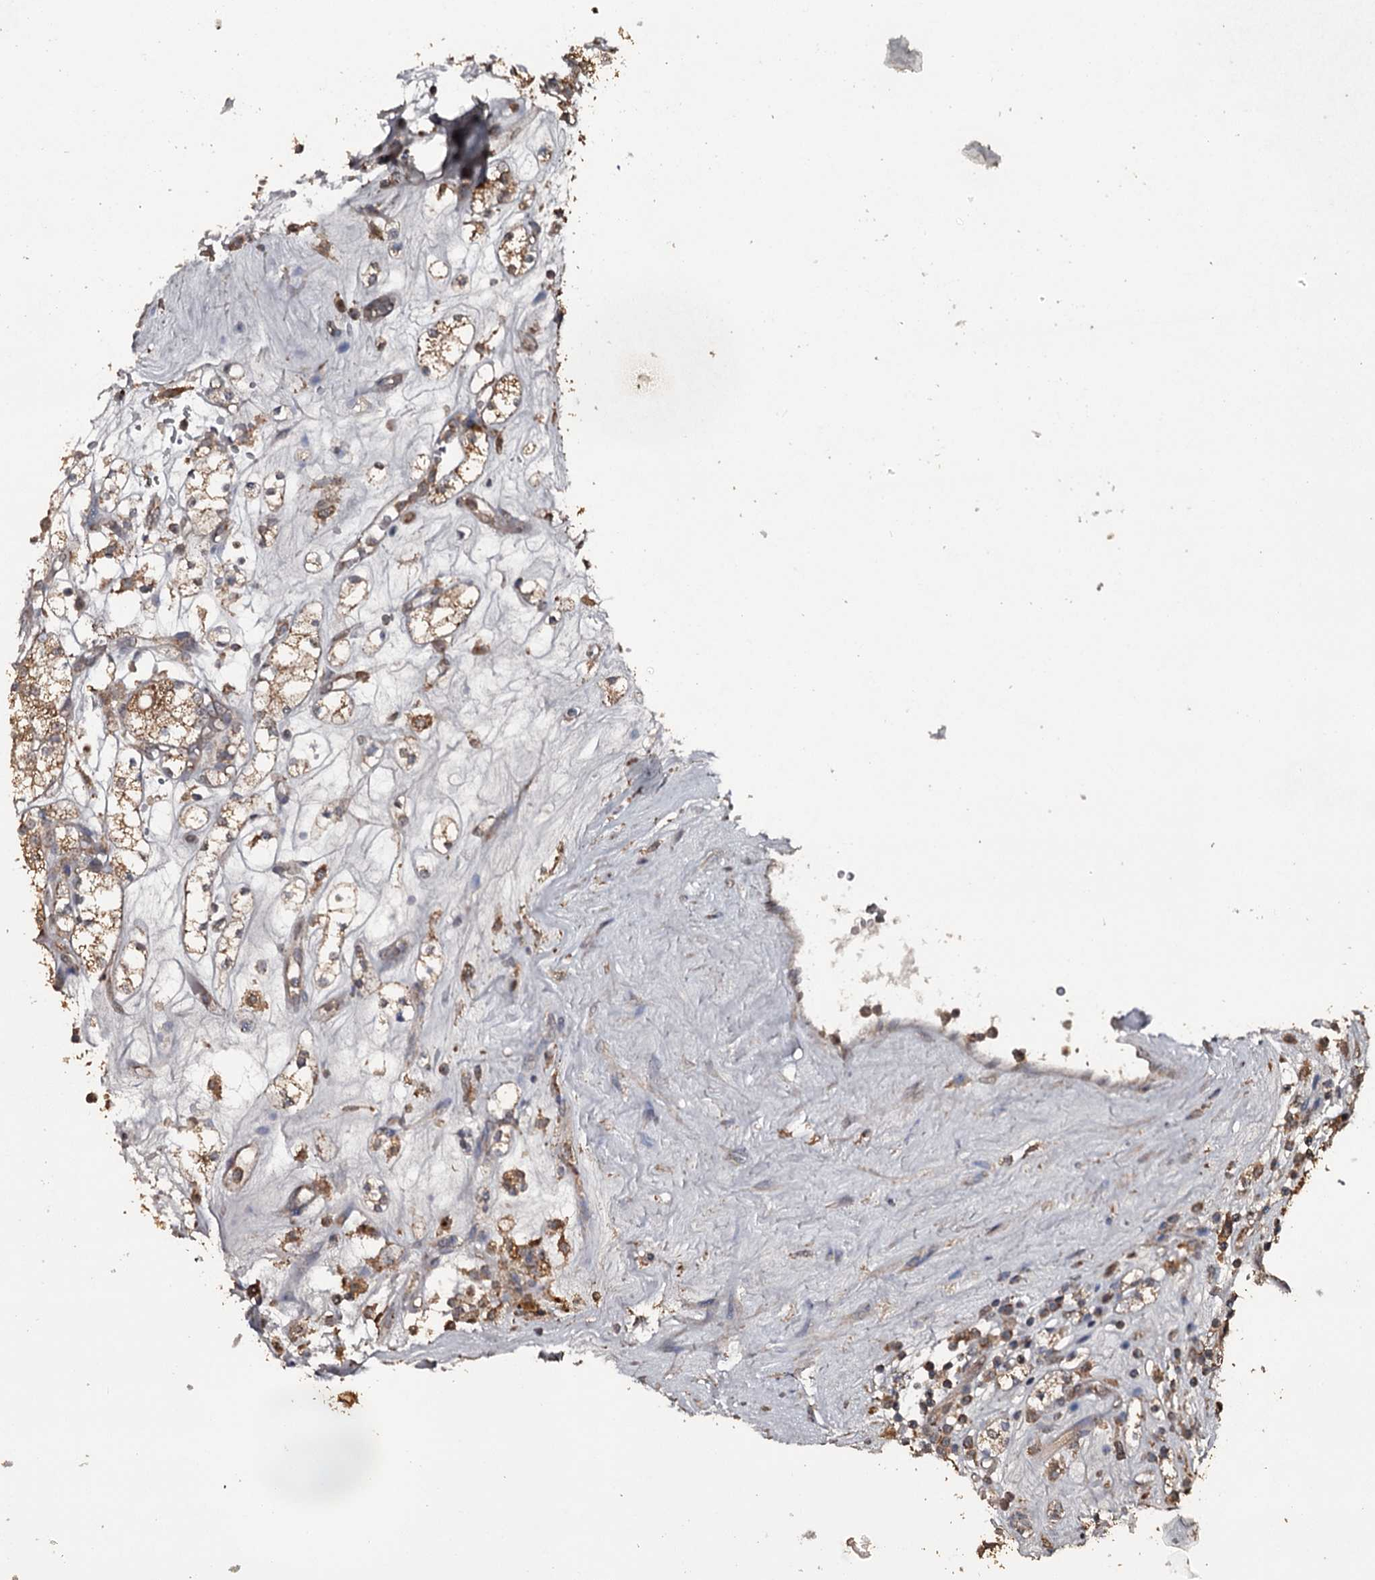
{"staining": {"intensity": "moderate", "quantity": ">75%", "location": "cytoplasmic/membranous"}, "tissue": "renal cancer", "cell_type": "Tumor cells", "image_type": "cancer", "snomed": [{"axis": "morphology", "description": "Adenocarcinoma, NOS"}, {"axis": "topography", "description": "Kidney"}], "caption": "Adenocarcinoma (renal) stained with a protein marker exhibits moderate staining in tumor cells.", "gene": "WIPI1", "patient": {"sex": "male", "age": 77}}